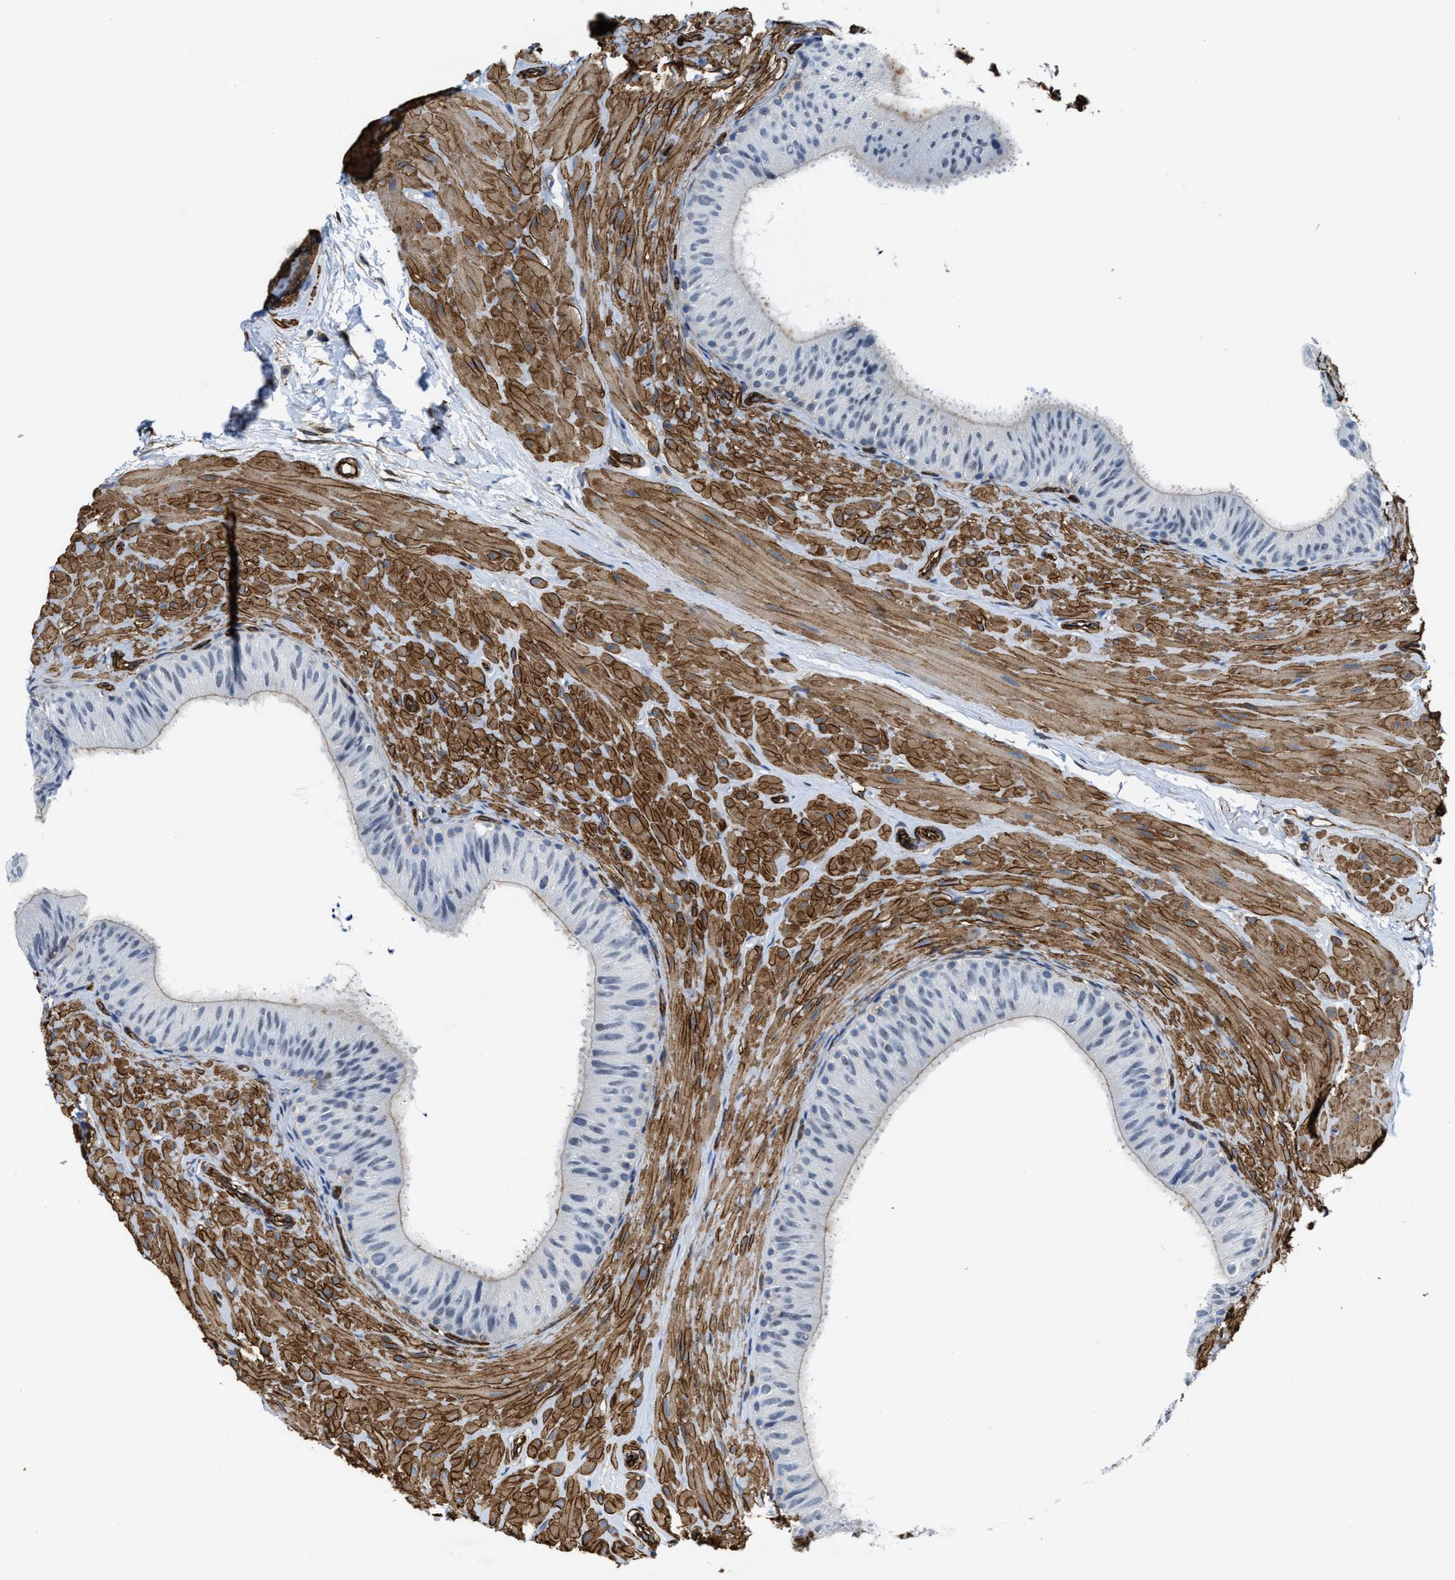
{"staining": {"intensity": "weak", "quantity": "25%-75%", "location": "cytoplasmic/membranous"}, "tissue": "epididymis", "cell_type": "Glandular cells", "image_type": "normal", "snomed": [{"axis": "morphology", "description": "Normal tissue, NOS"}, {"axis": "topography", "description": "Epididymis"}], "caption": "Epididymis stained with DAB IHC demonstrates low levels of weak cytoplasmic/membranous positivity in approximately 25%-75% of glandular cells.", "gene": "NAB1", "patient": {"sex": "male", "age": 34}}